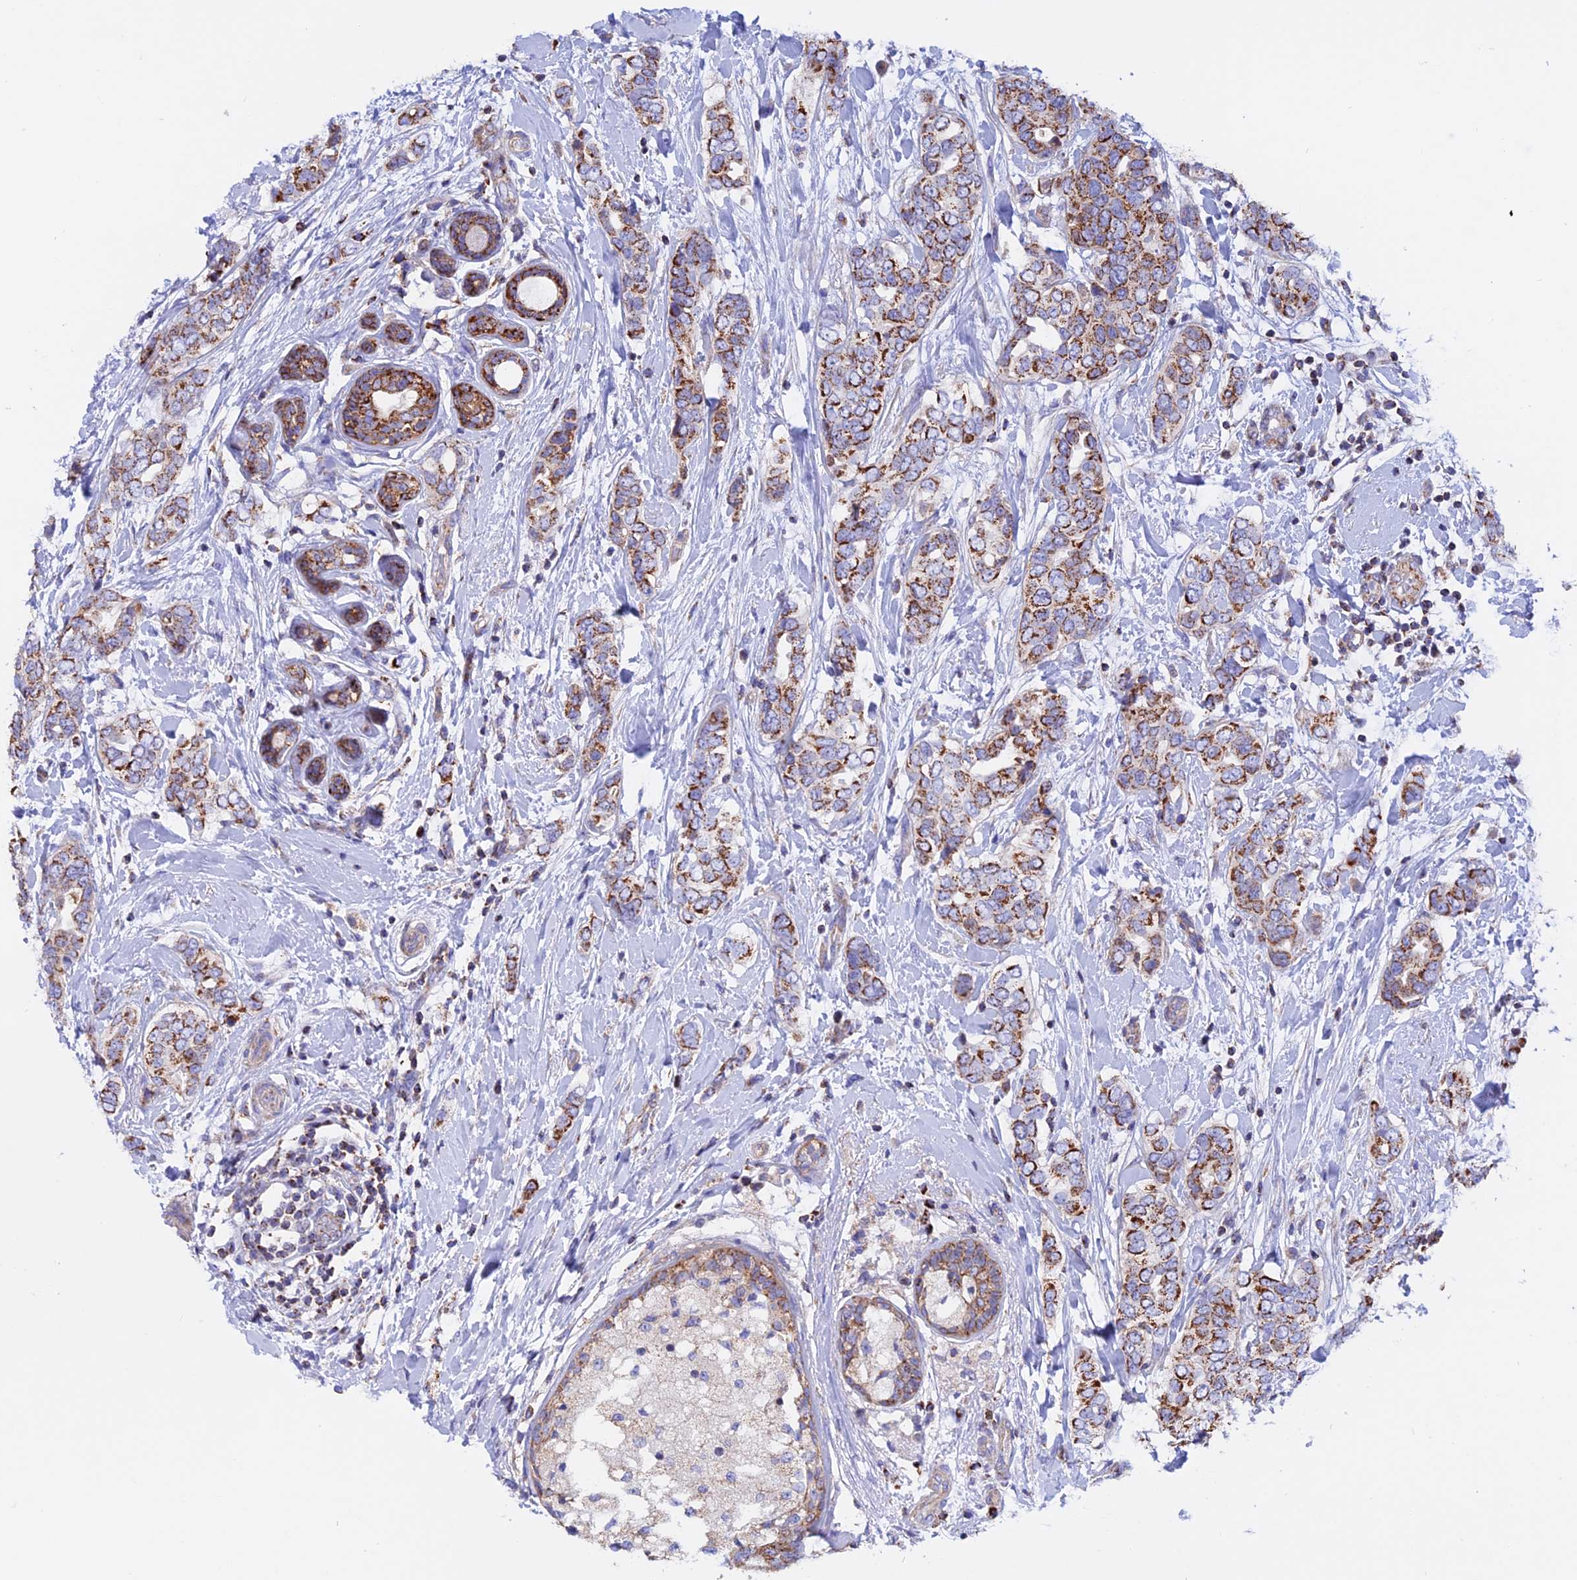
{"staining": {"intensity": "strong", "quantity": ">75%", "location": "cytoplasmic/membranous"}, "tissue": "breast cancer", "cell_type": "Tumor cells", "image_type": "cancer", "snomed": [{"axis": "morphology", "description": "Lobular carcinoma"}, {"axis": "topography", "description": "Breast"}], "caption": "Strong cytoplasmic/membranous expression is seen in about >75% of tumor cells in breast cancer (lobular carcinoma). (IHC, brightfield microscopy, high magnification).", "gene": "GCDH", "patient": {"sex": "female", "age": 51}}